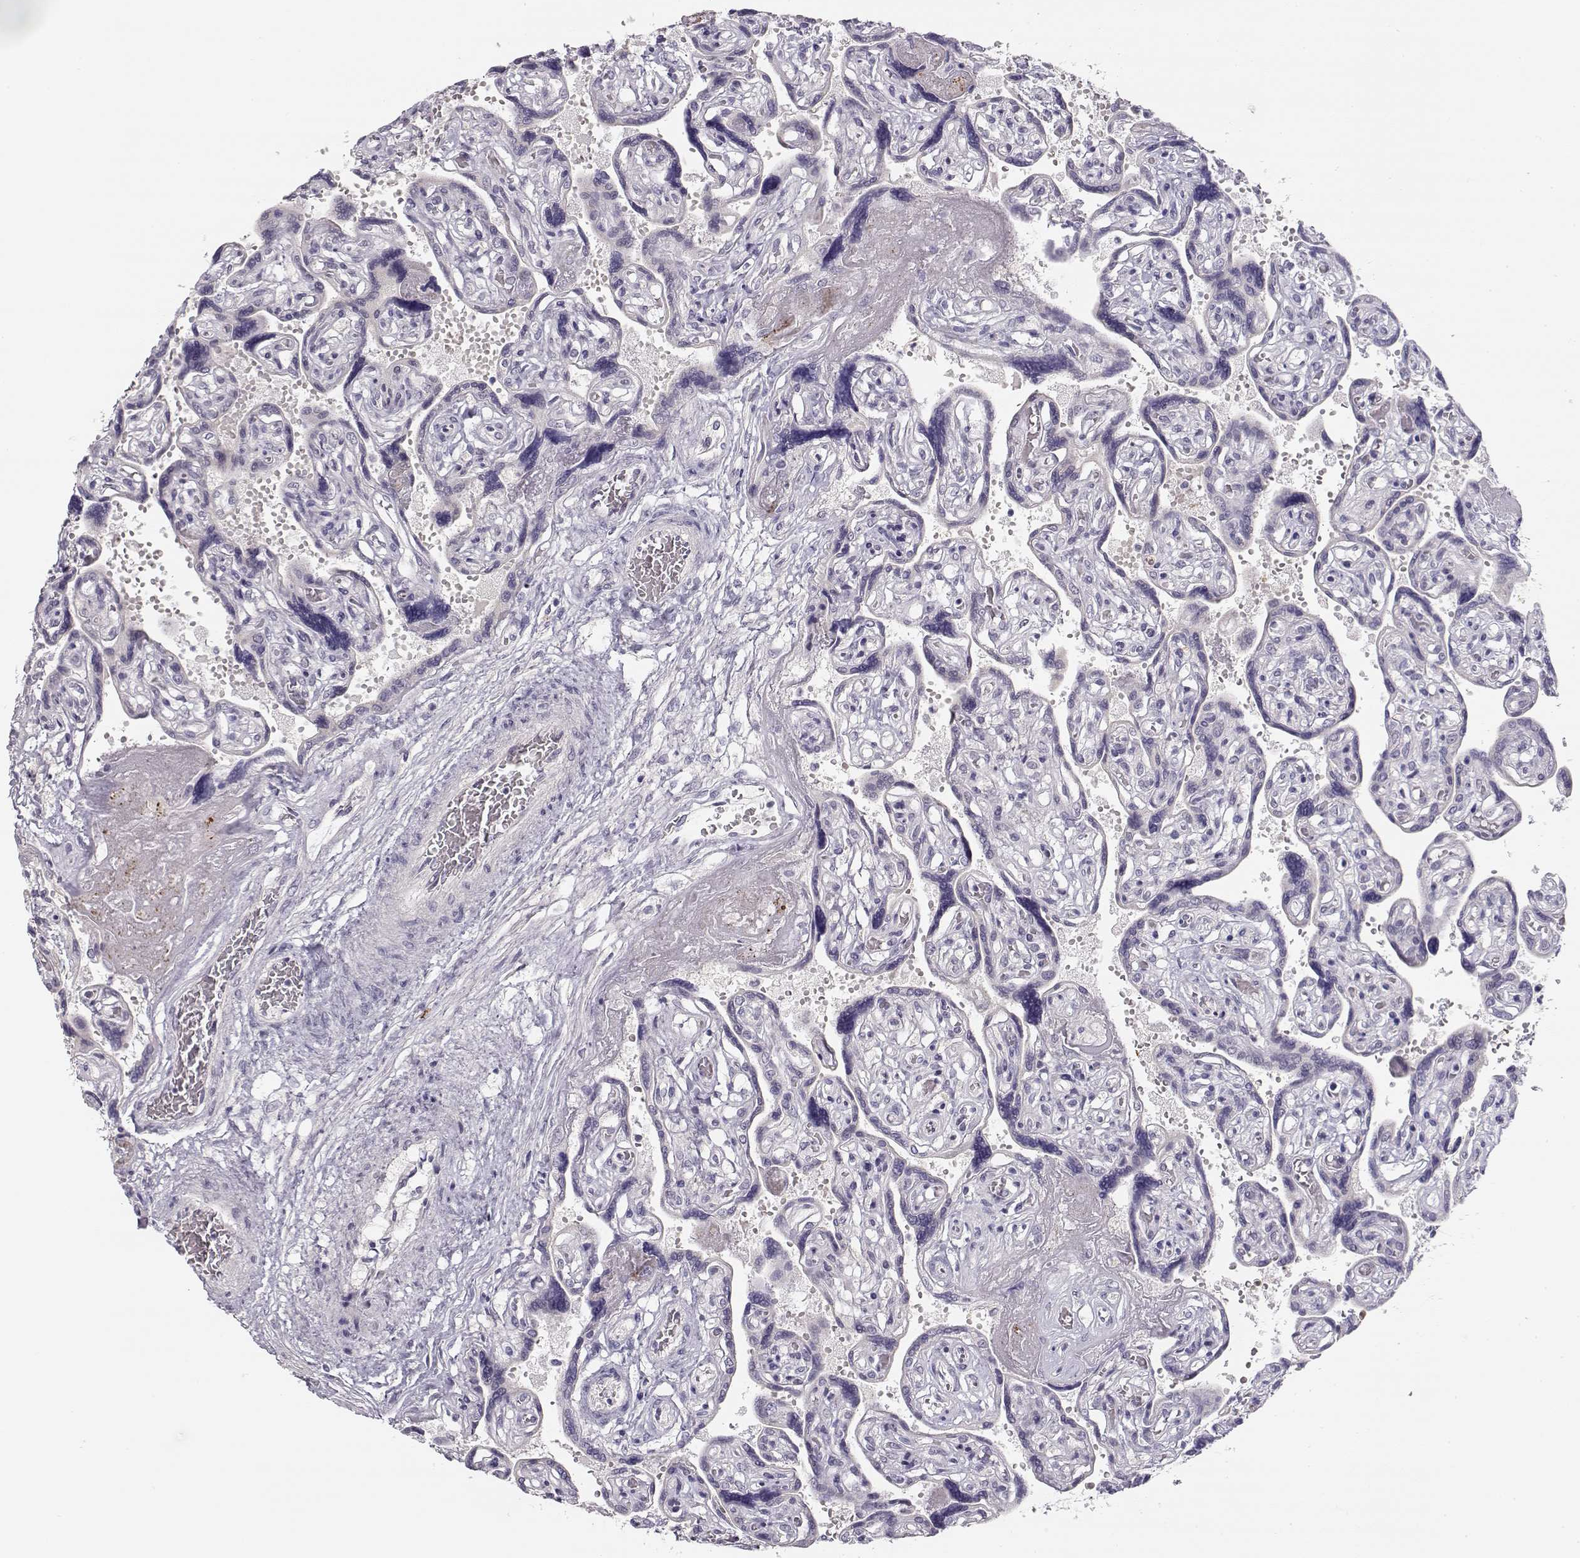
{"staining": {"intensity": "negative", "quantity": "none", "location": "none"}, "tissue": "placenta", "cell_type": "Decidual cells", "image_type": "normal", "snomed": [{"axis": "morphology", "description": "Normal tissue, NOS"}, {"axis": "topography", "description": "Placenta"}], "caption": "Immunohistochemistry image of normal placenta: human placenta stained with DAB exhibits no significant protein positivity in decidual cells.", "gene": "TTC26", "patient": {"sex": "female", "age": 32}}